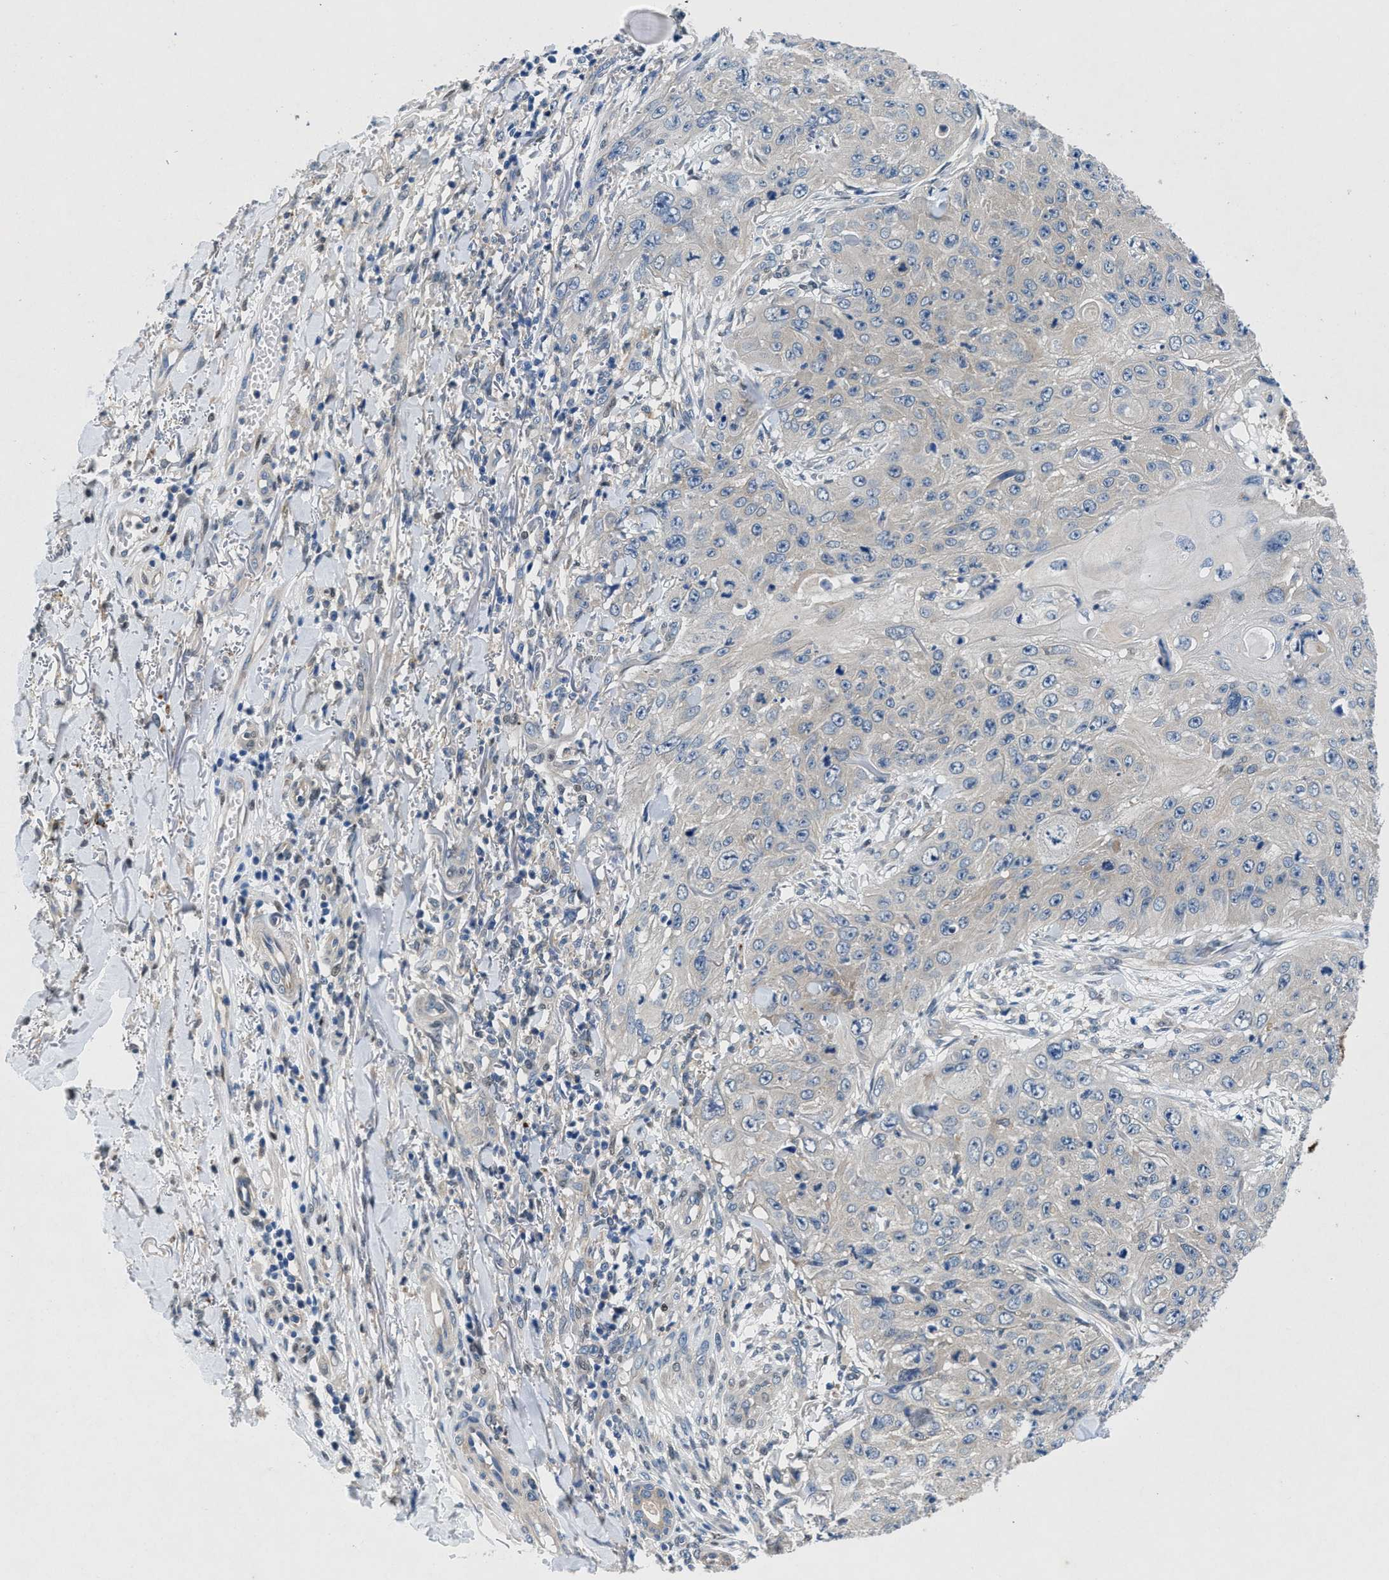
{"staining": {"intensity": "negative", "quantity": "none", "location": "none"}, "tissue": "skin cancer", "cell_type": "Tumor cells", "image_type": "cancer", "snomed": [{"axis": "morphology", "description": "Squamous cell carcinoma, NOS"}, {"axis": "topography", "description": "Skin"}], "caption": "The photomicrograph displays no staining of tumor cells in skin squamous cell carcinoma.", "gene": "COPS2", "patient": {"sex": "female", "age": 80}}